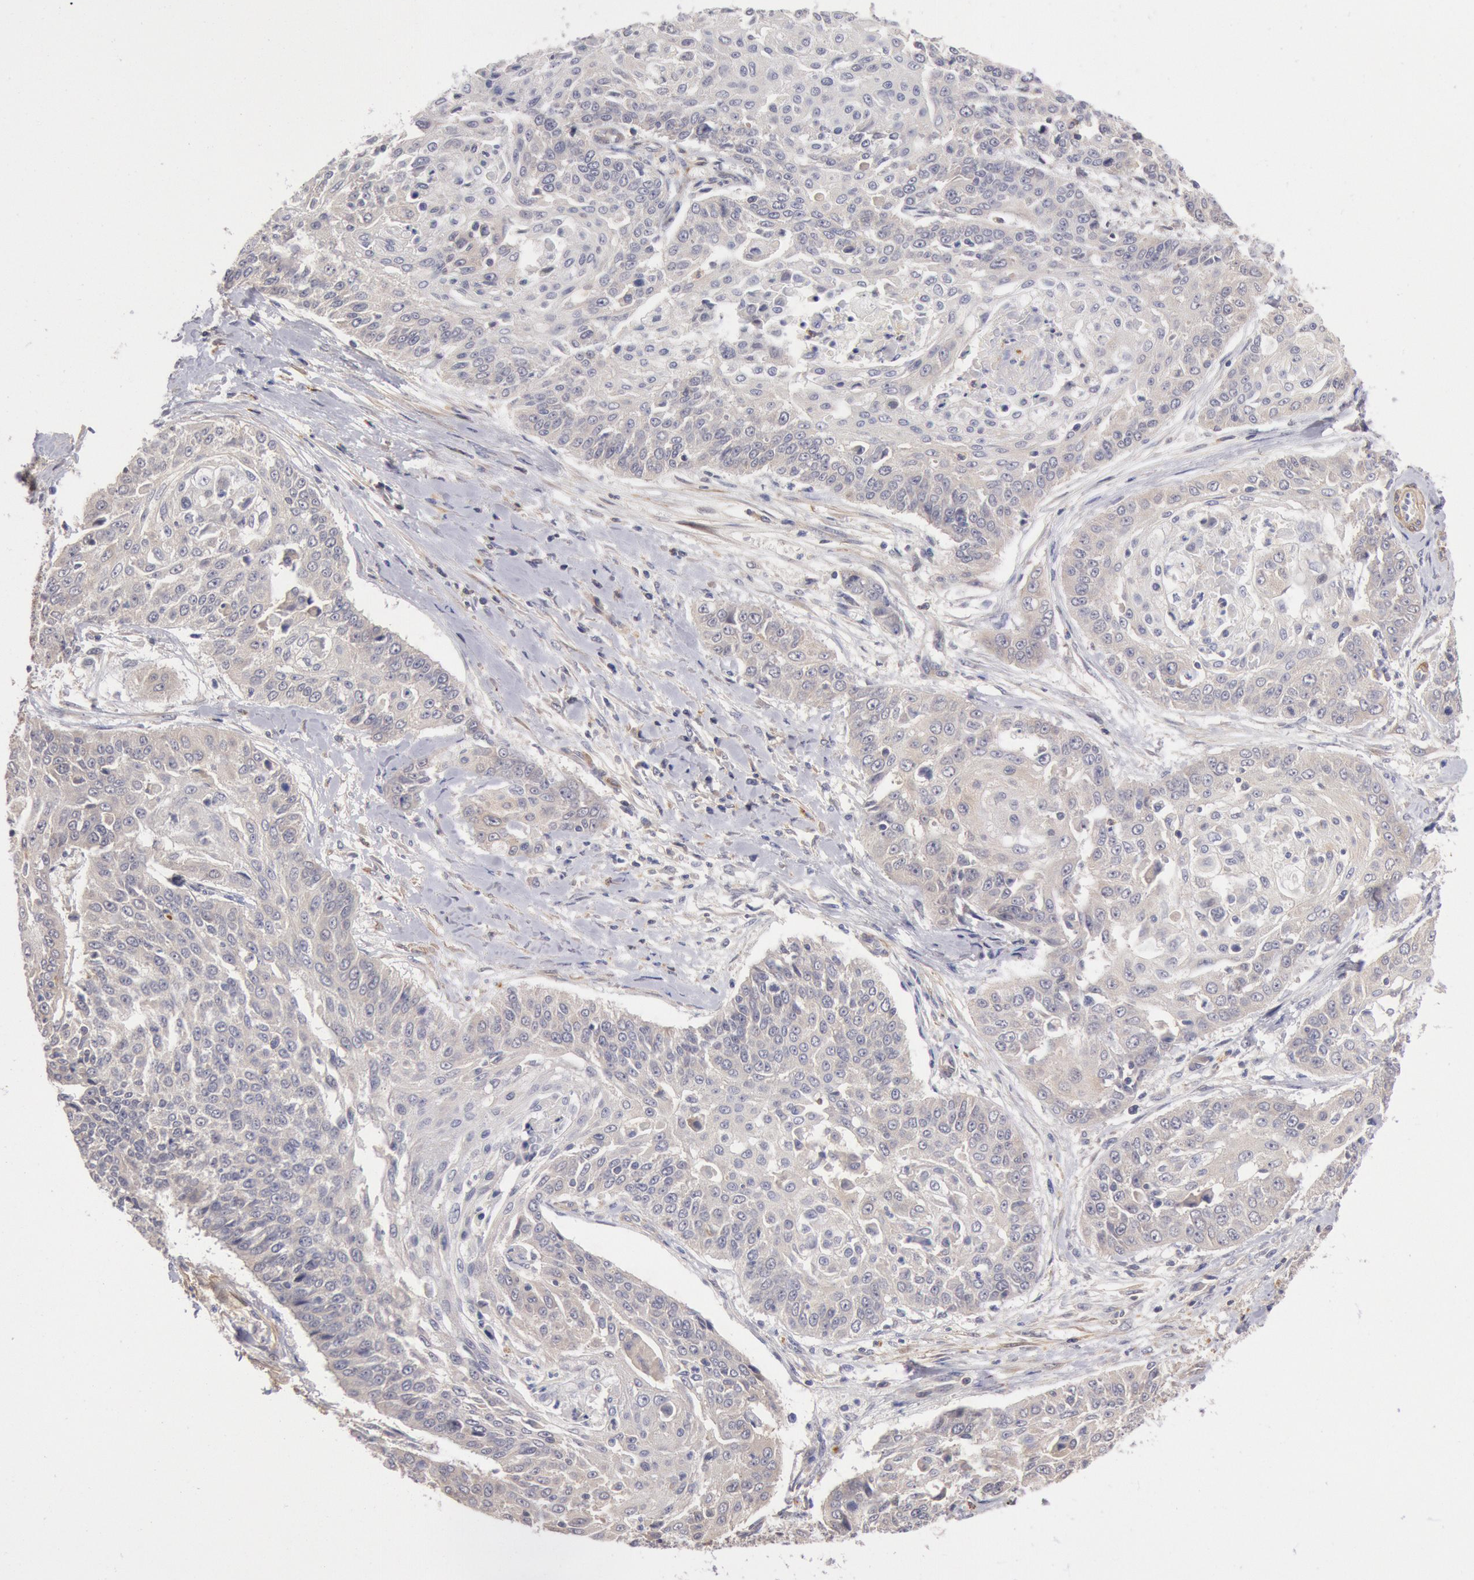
{"staining": {"intensity": "weak", "quantity": "25%-75%", "location": "cytoplasmic/membranous"}, "tissue": "cervical cancer", "cell_type": "Tumor cells", "image_type": "cancer", "snomed": [{"axis": "morphology", "description": "Squamous cell carcinoma, NOS"}, {"axis": "topography", "description": "Cervix"}], "caption": "Immunohistochemical staining of human cervical cancer (squamous cell carcinoma) displays low levels of weak cytoplasmic/membranous positivity in about 25%-75% of tumor cells.", "gene": "TMED8", "patient": {"sex": "female", "age": 64}}